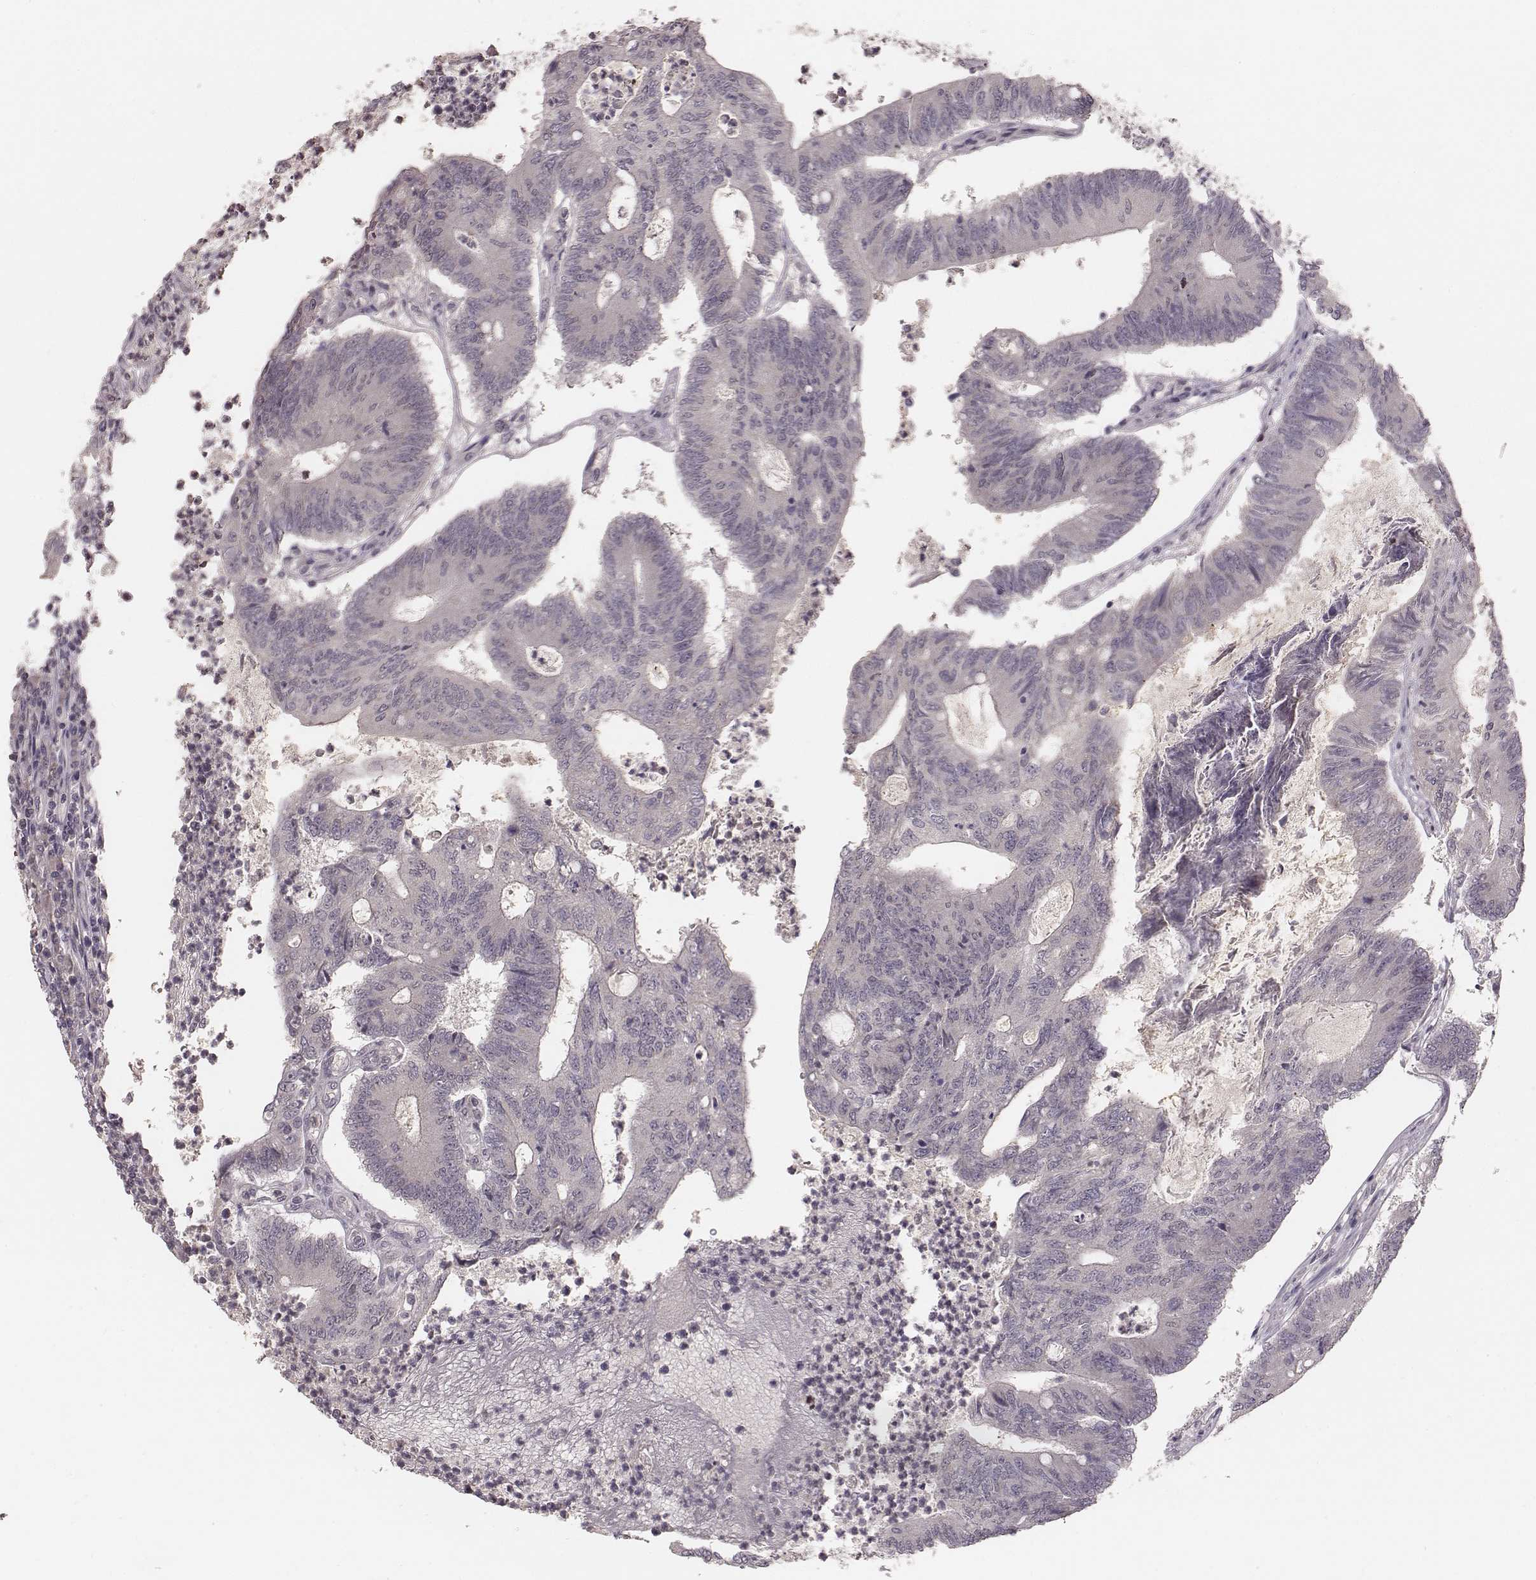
{"staining": {"intensity": "negative", "quantity": "none", "location": "none"}, "tissue": "colorectal cancer", "cell_type": "Tumor cells", "image_type": "cancer", "snomed": [{"axis": "morphology", "description": "Adenocarcinoma, NOS"}, {"axis": "topography", "description": "Colon"}], "caption": "DAB (3,3'-diaminobenzidine) immunohistochemical staining of human colorectal adenocarcinoma demonstrates no significant staining in tumor cells.", "gene": "LY6K", "patient": {"sex": "female", "age": 70}}